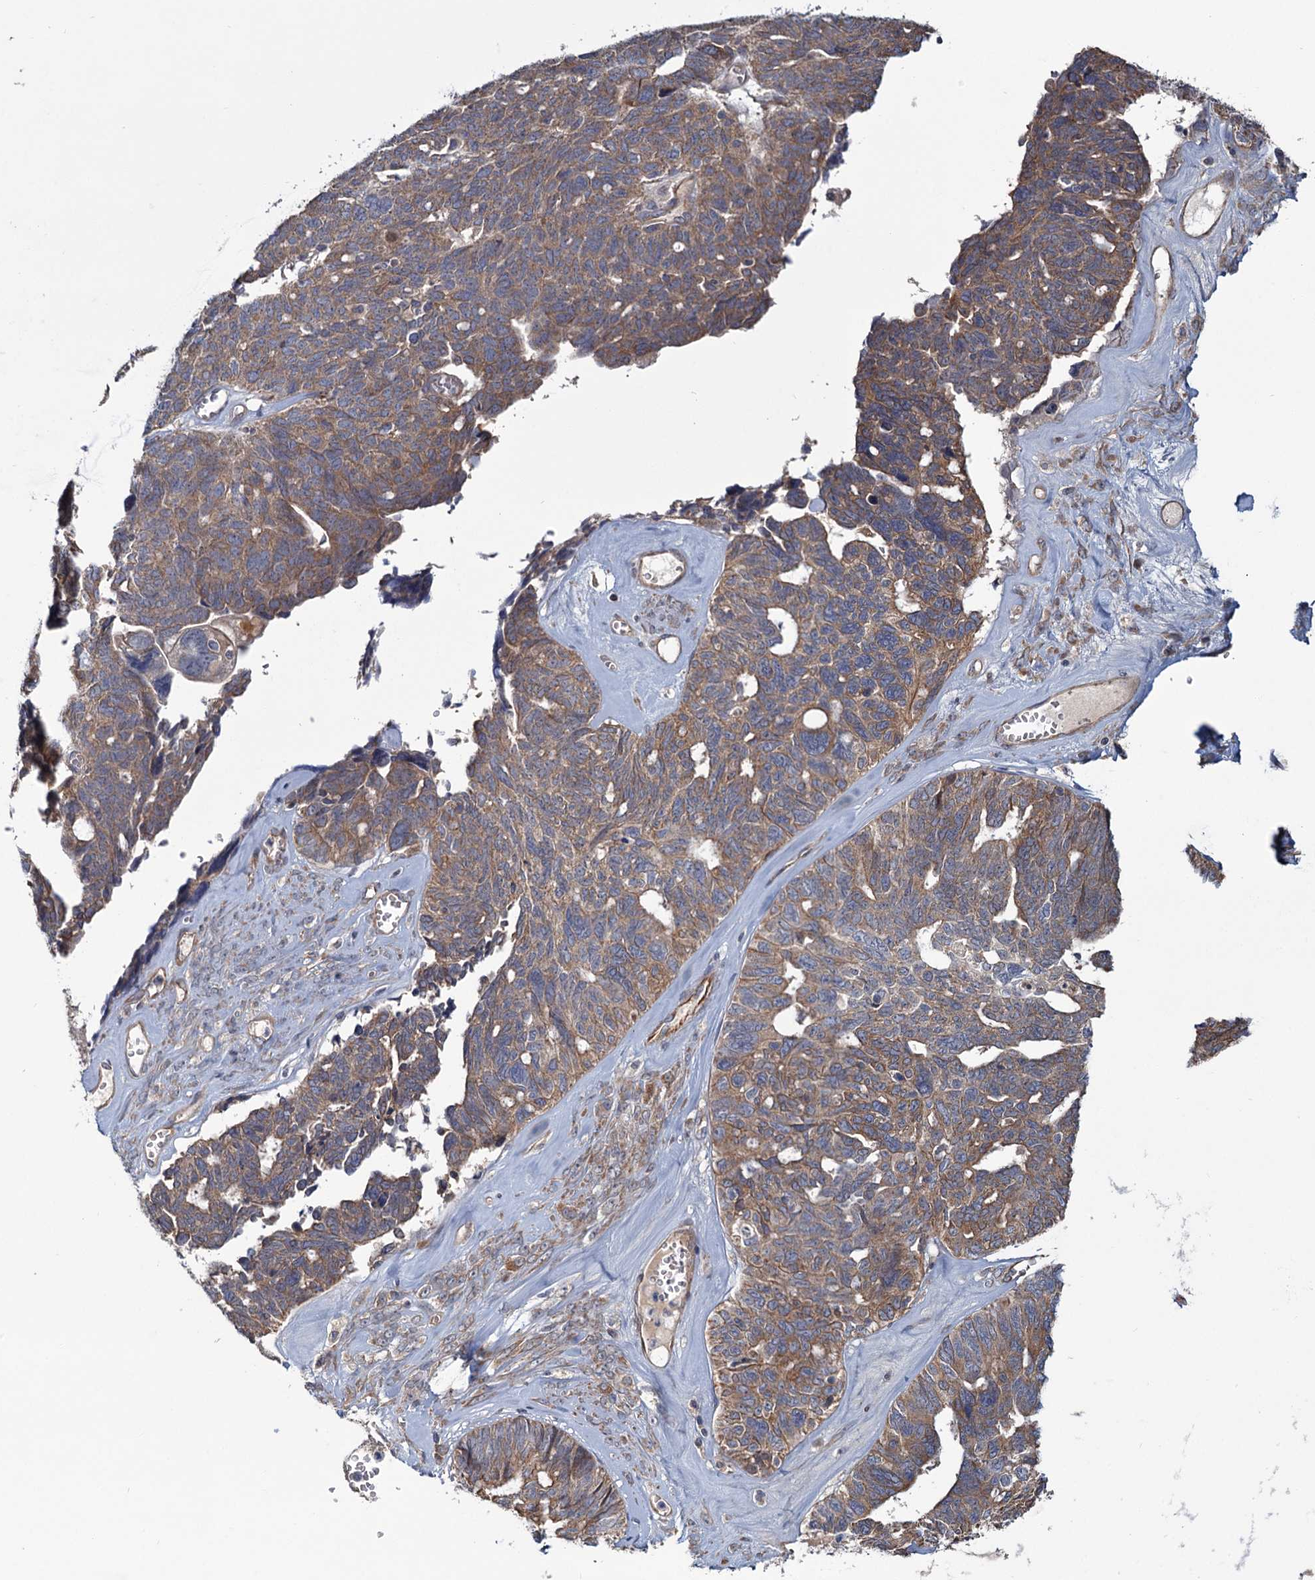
{"staining": {"intensity": "moderate", "quantity": ">75%", "location": "cytoplasmic/membranous"}, "tissue": "ovarian cancer", "cell_type": "Tumor cells", "image_type": "cancer", "snomed": [{"axis": "morphology", "description": "Cystadenocarcinoma, serous, NOS"}, {"axis": "topography", "description": "Ovary"}], "caption": "Immunohistochemical staining of human serous cystadenocarcinoma (ovarian) reveals moderate cytoplasmic/membranous protein expression in approximately >75% of tumor cells.", "gene": "MTRR", "patient": {"sex": "female", "age": 79}}